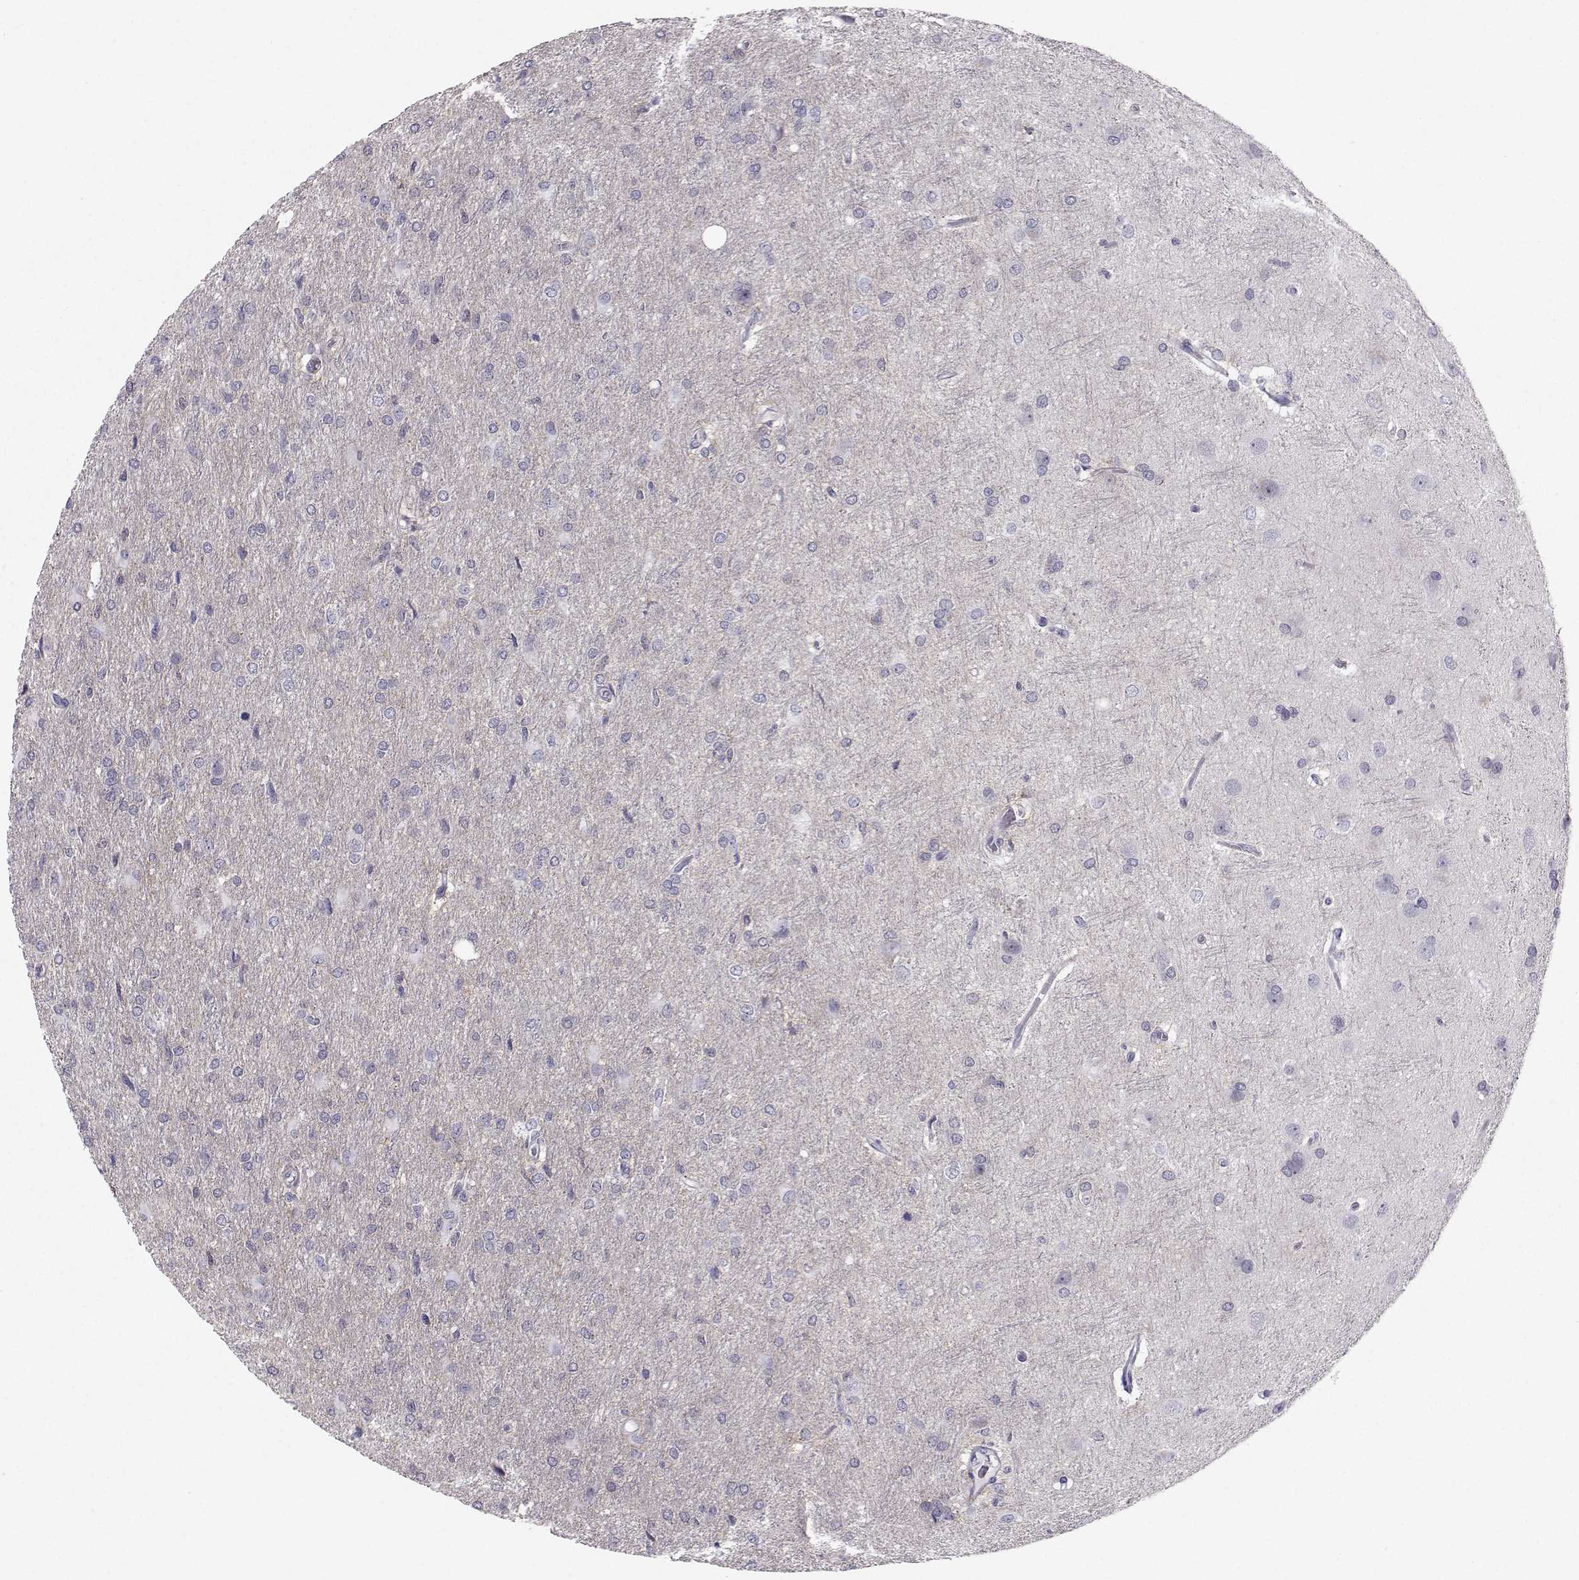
{"staining": {"intensity": "negative", "quantity": "none", "location": "none"}, "tissue": "glioma", "cell_type": "Tumor cells", "image_type": "cancer", "snomed": [{"axis": "morphology", "description": "Glioma, malignant, High grade"}, {"axis": "topography", "description": "Brain"}], "caption": "Micrograph shows no protein expression in tumor cells of high-grade glioma (malignant) tissue. Nuclei are stained in blue.", "gene": "SPDYE4", "patient": {"sex": "male", "age": 68}}